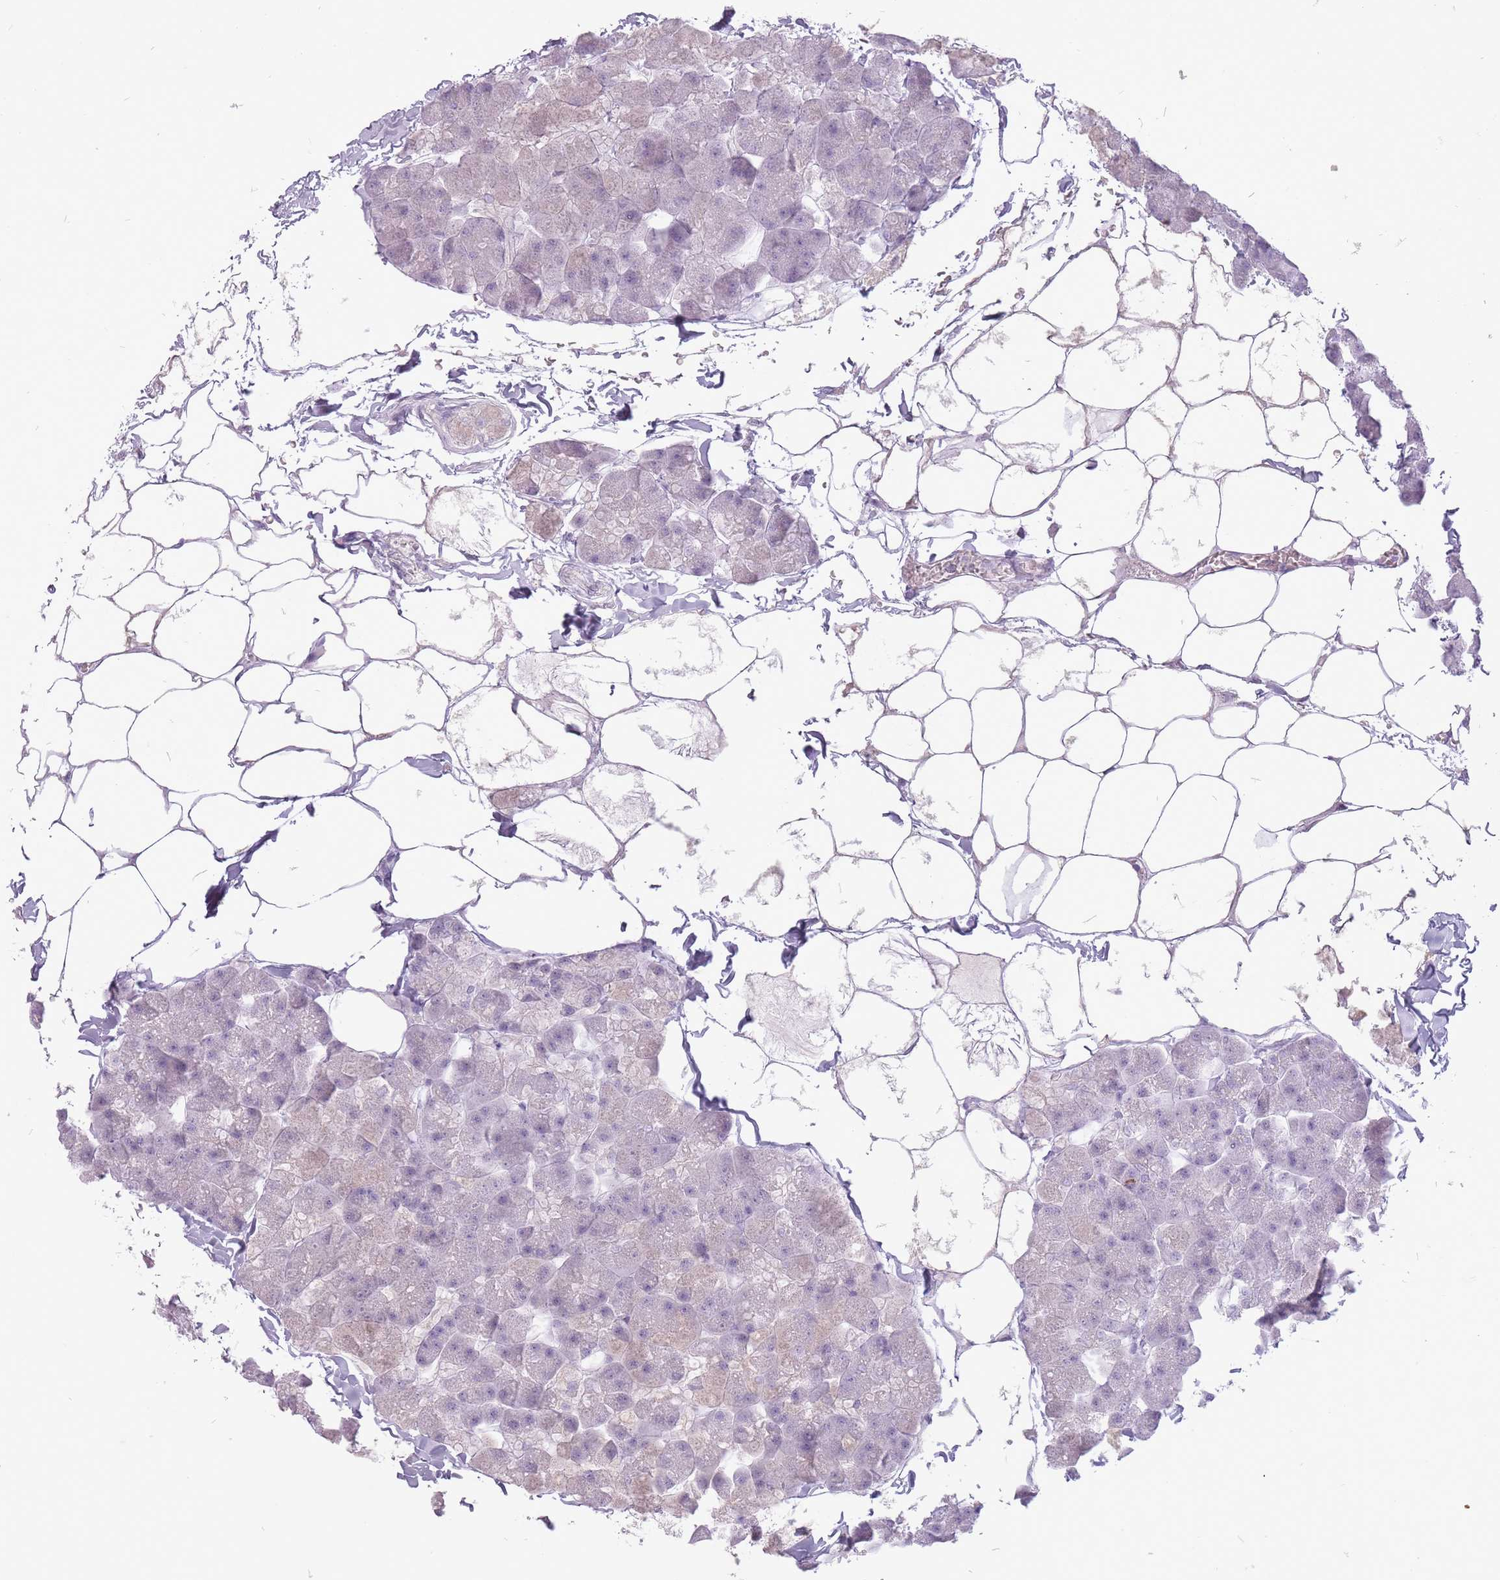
{"staining": {"intensity": "negative", "quantity": "none", "location": "none"}, "tissue": "pancreas", "cell_type": "Exocrine glandular cells", "image_type": "normal", "snomed": [{"axis": "morphology", "description": "Normal tissue, NOS"}, {"axis": "topography", "description": "Pancreas"}], "caption": "DAB (3,3'-diaminobenzidine) immunohistochemical staining of unremarkable pancreas displays no significant expression in exocrine glandular cells.", "gene": "RFX4", "patient": {"sex": "male", "age": 35}}